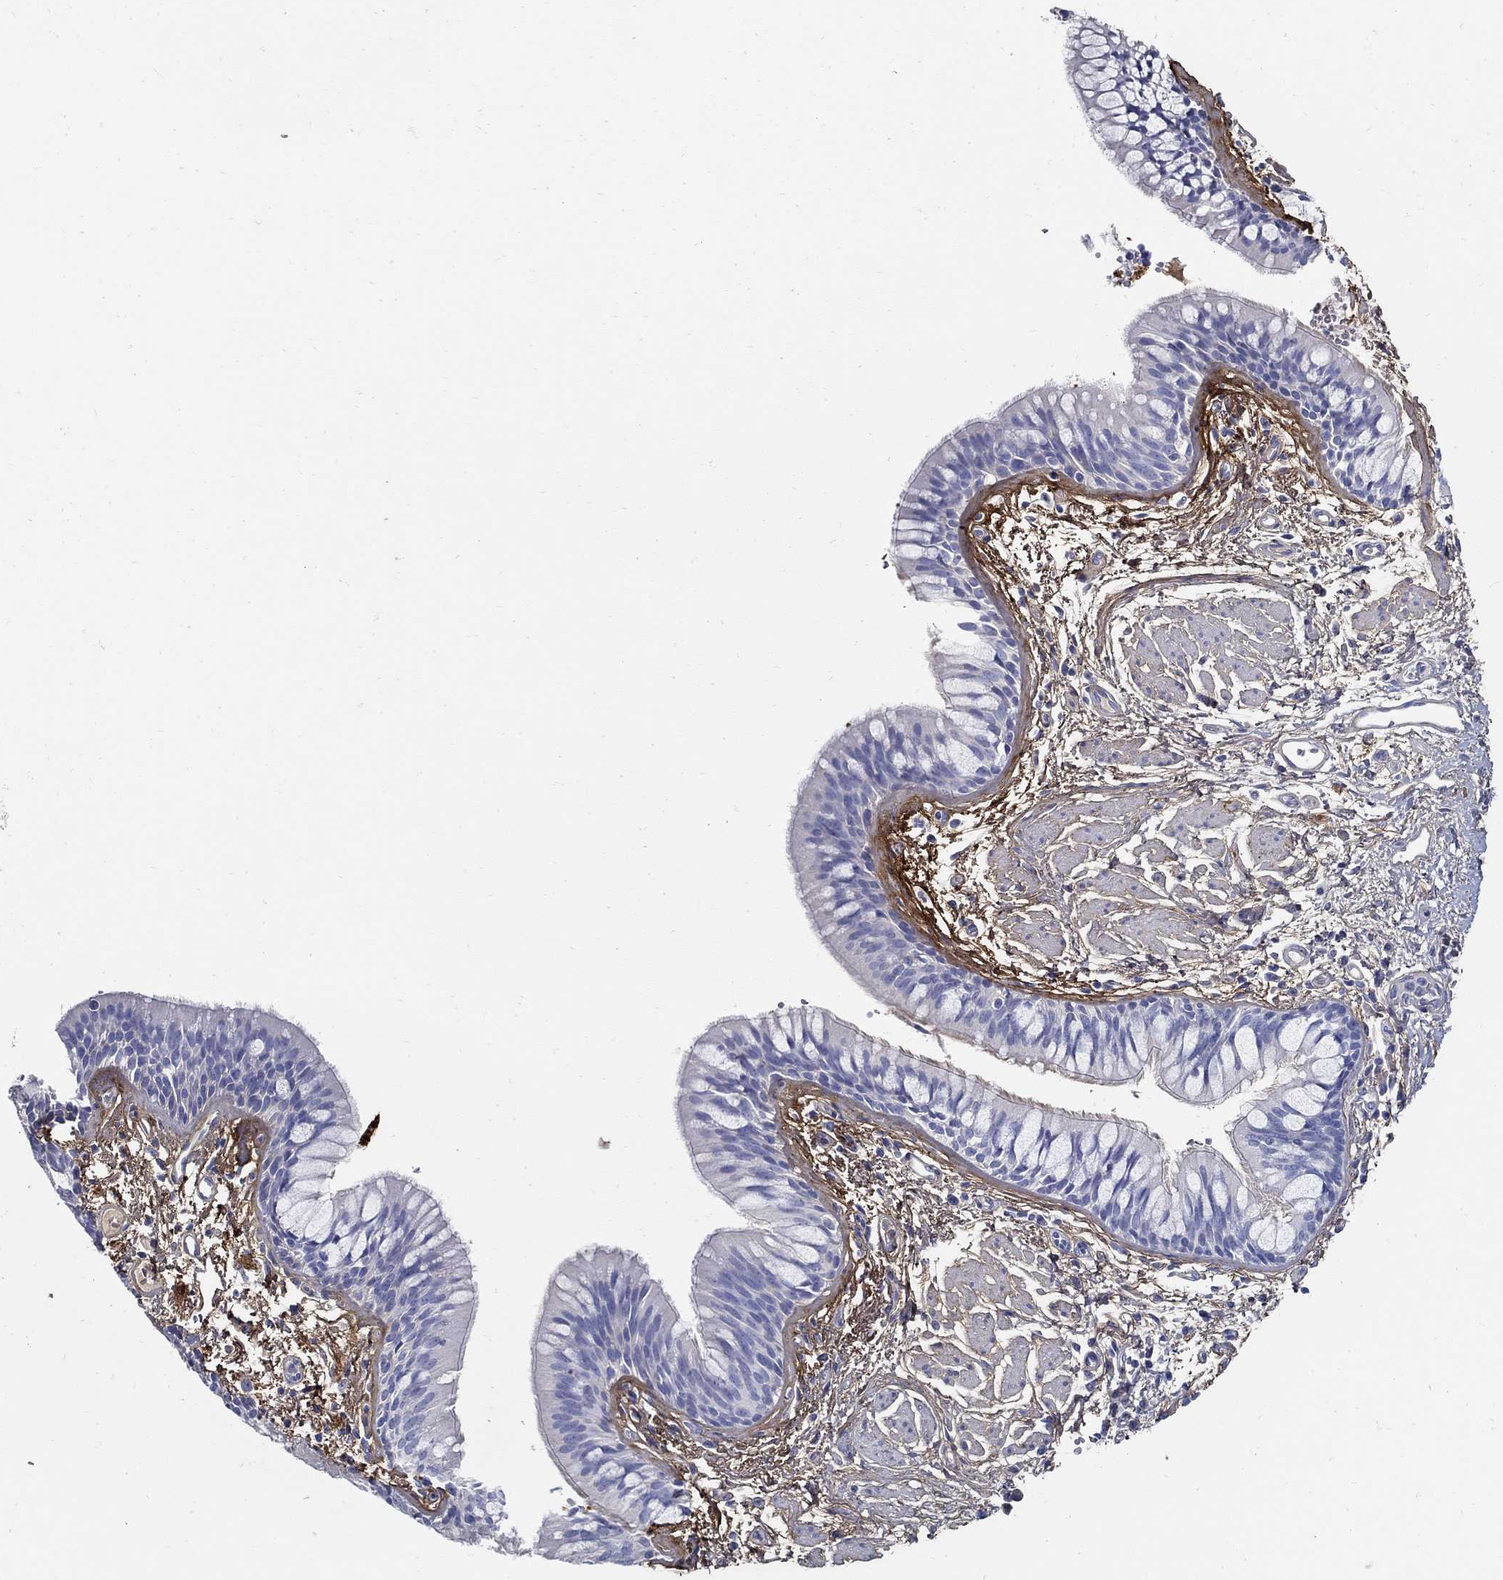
{"staining": {"intensity": "negative", "quantity": "none", "location": "none"}, "tissue": "bronchus", "cell_type": "Respiratory epithelial cells", "image_type": "normal", "snomed": [{"axis": "morphology", "description": "Normal tissue, NOS"}, {"axis": "topography", "description": "Bronchus"}, {"axis": "topography", "description": "Lung"}], "caption": "An IHC micrograph of benign bronchus is shown. There is no staining in respiratory epithelial cells of bronchus. (DAB immunohistochemistry (IHC) visualized using brightfield microscopy, high magnification).", "gene": "TGFBI", "patient": {"sex": "female", "age": 57}}